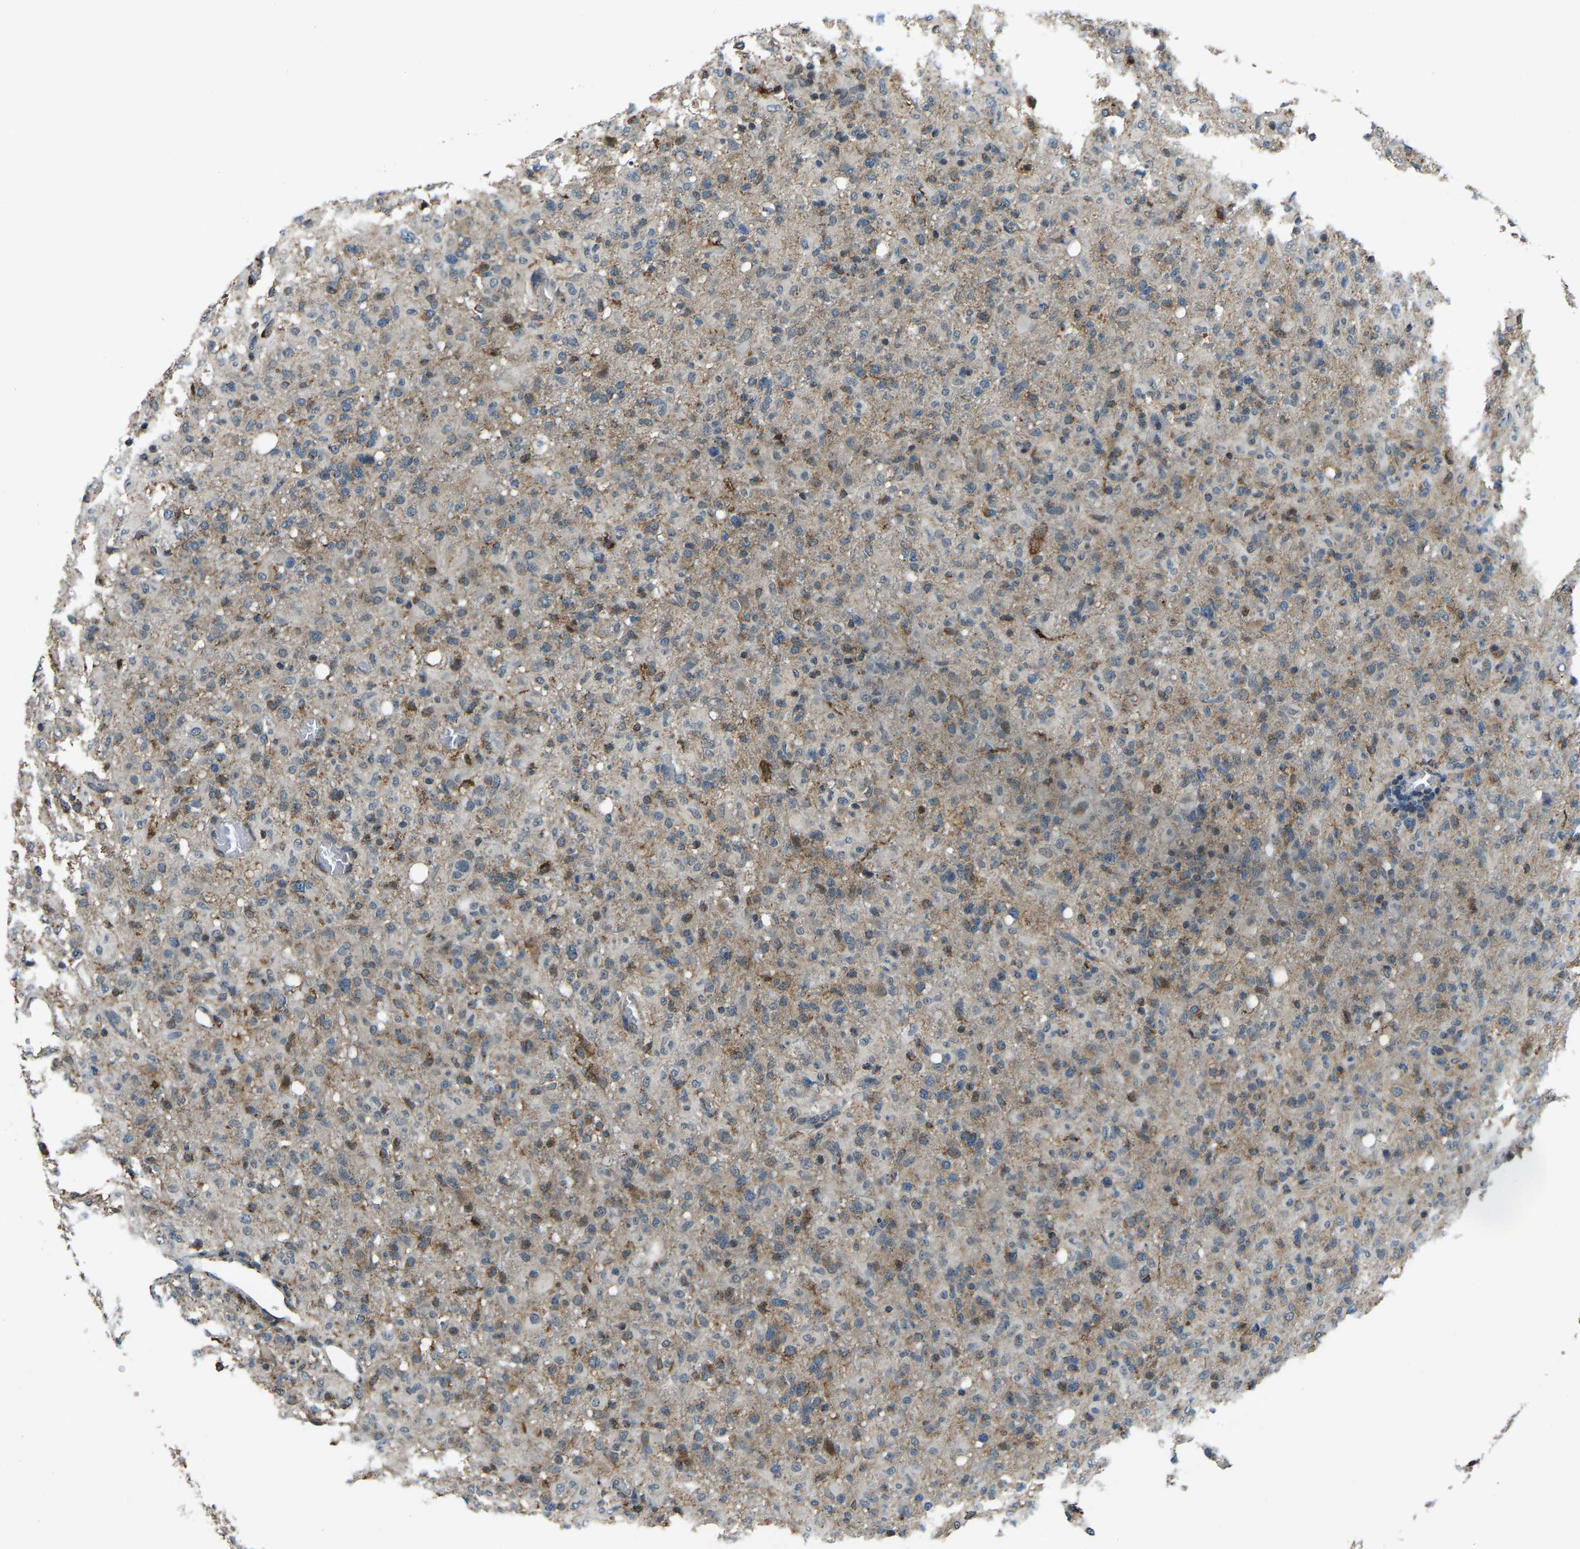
{"staining": {"intensity": "moderate", "quantity": "25%-75%", "location": "cytoplasmic/membranous"}, "tissue": "glioma", "cell_type": "Tumor cells", "image_type": "cancer", "snomed": [{"axis": "morphology", "description": "Glioma, malignant, High grade"}, {"axis": "topography", "description": "Brain"}], "caption": "Malignant glioma (high-grade) stained with DAB (3,3'-diaminobenzidine) immunohistochemistry demonstrates medium levels of moderate cytoplasmic/membranous staining in approximately 25%-75% of tumor cells.", "gene": "RBM33", "patient": {"sex": "female", "age": 57}}